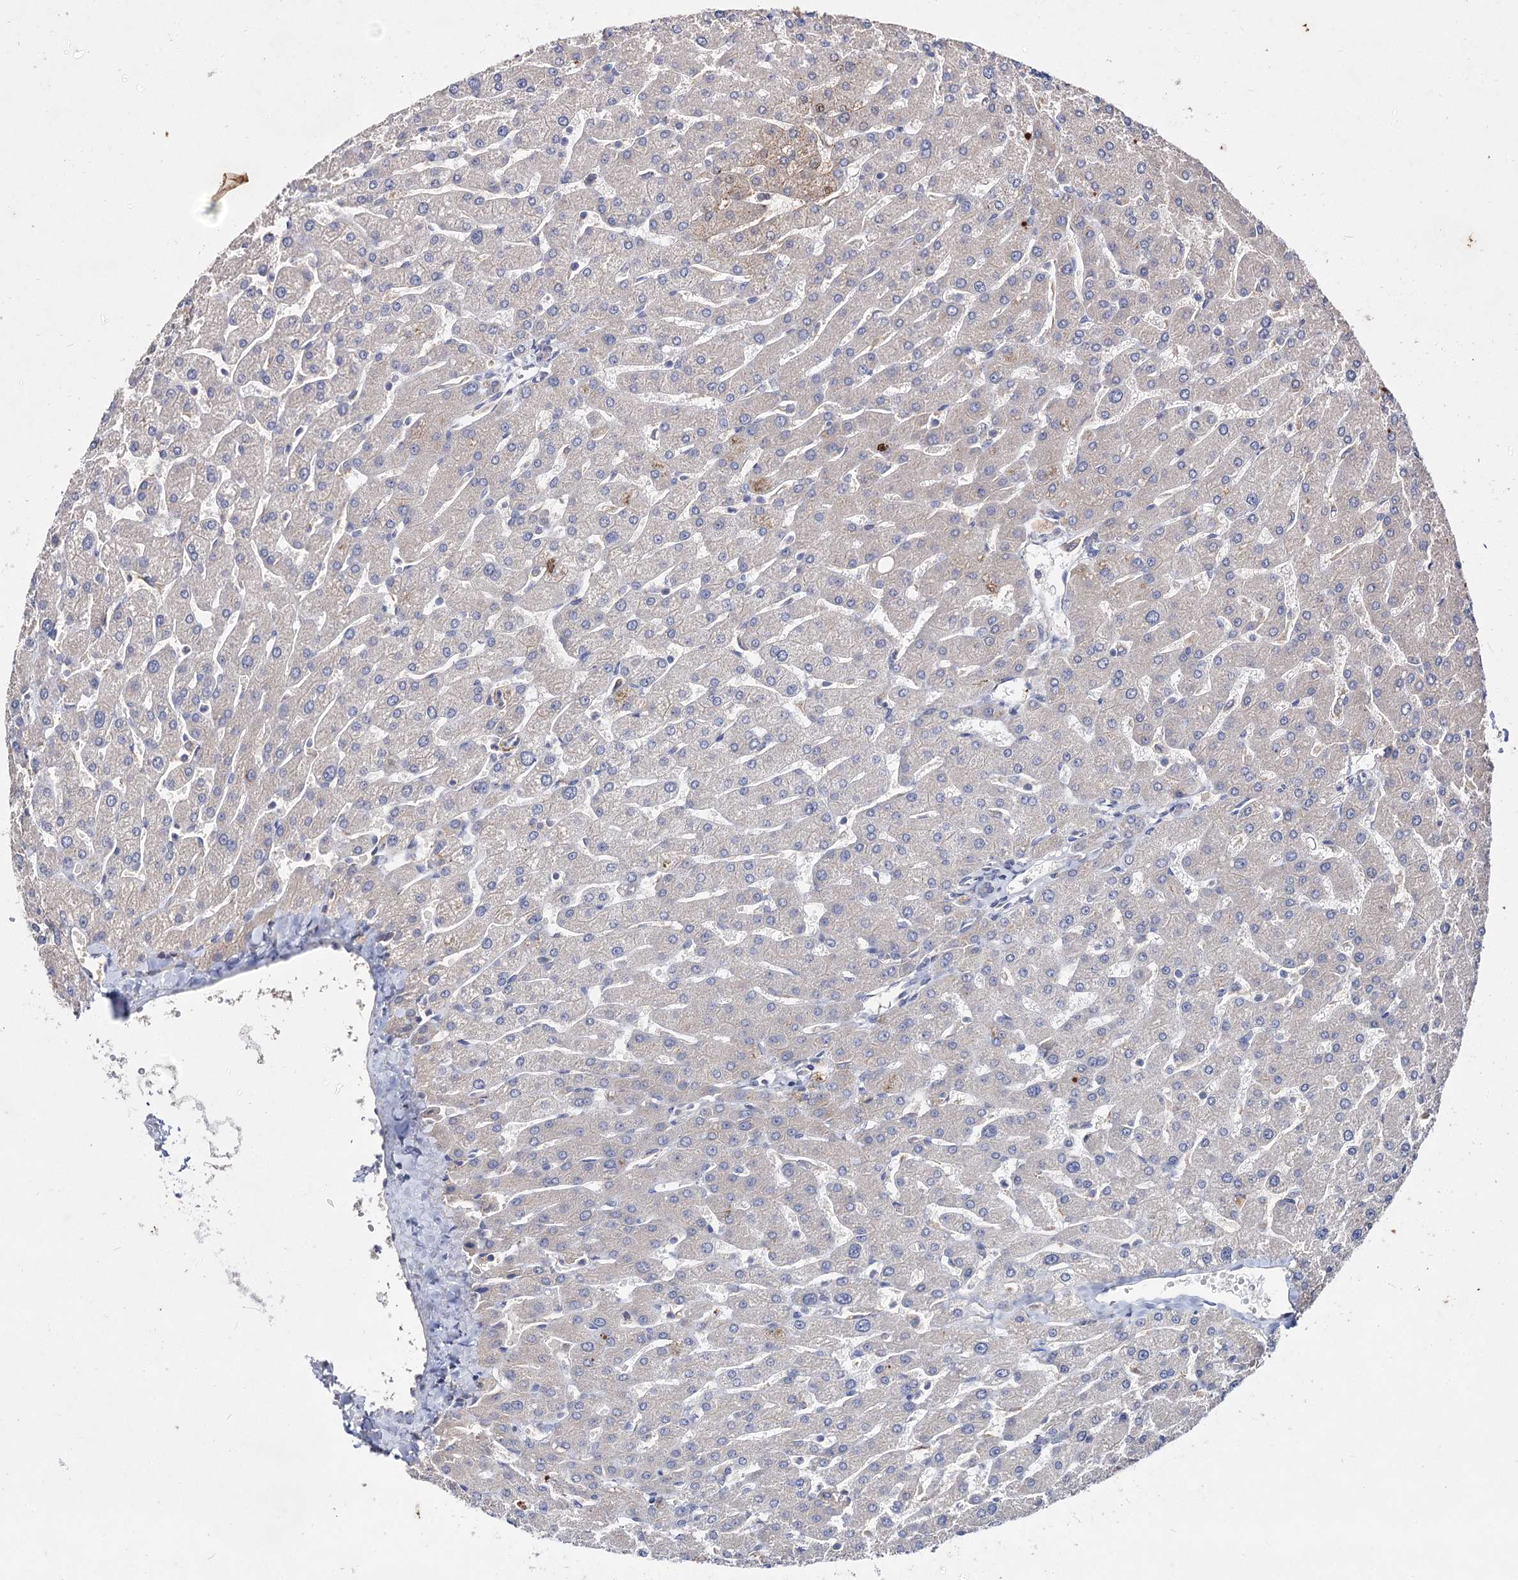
{"staining": {"intensity": "negative", "quantity": "none", "location": "none"}, "tissue": "liver", "cell_type": "Cholangiocytes", "image_type": "normal", "snomed": [{"axis": "morphology", "description": "Normal tissue, NOS"}, {"axis": "topography", "description": "Liver"}], "caption": "Cholangiocytes show no significant protein positivity in normal liver. (DAB immunohistochemistry with hematoxylin counter stain).", "gene": "ARFIP2", "patient": {"sex": "male", "age": 55}}